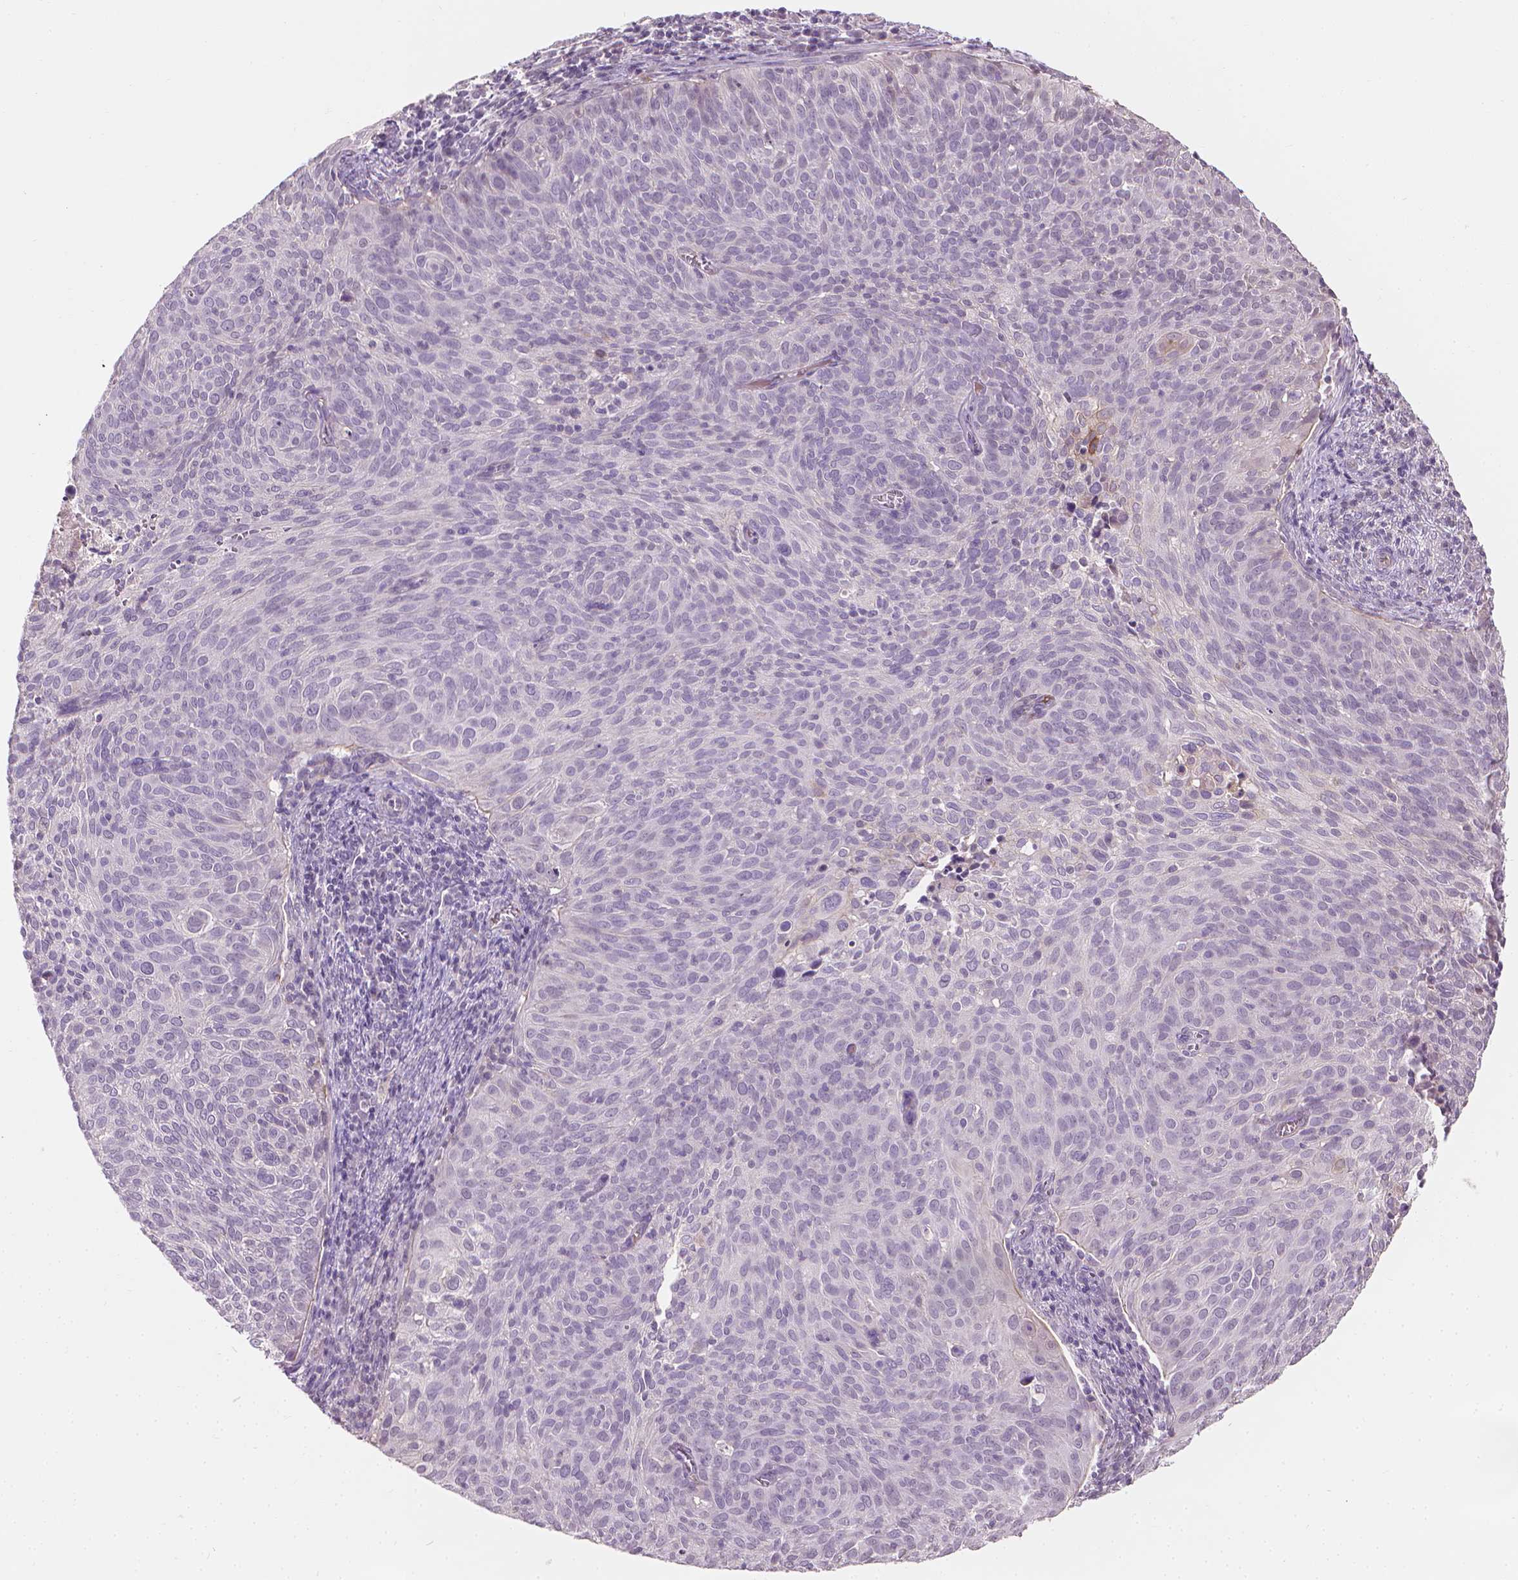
{"staining": {"intensity": "negative", "quantity": "none", "location": "none"}, "tissue": "cervical cancer", "cell_type": "Tumor cells", "image_type": "cancer", "snomed": [{"axis": "morphology", "description": "Squamous cell carcinoma, NOS"}, {"axis": "topography", "description": "Cervix"}], "caption": "An immunohistochemistry histopathology image of squamous cell carcinoma (cervical) is shown. There is no staining in tumor cells of squamous cell carcinoma (cervical).", "gene": "SAXO2", "patient": {"sex": "female", "age": 39}}